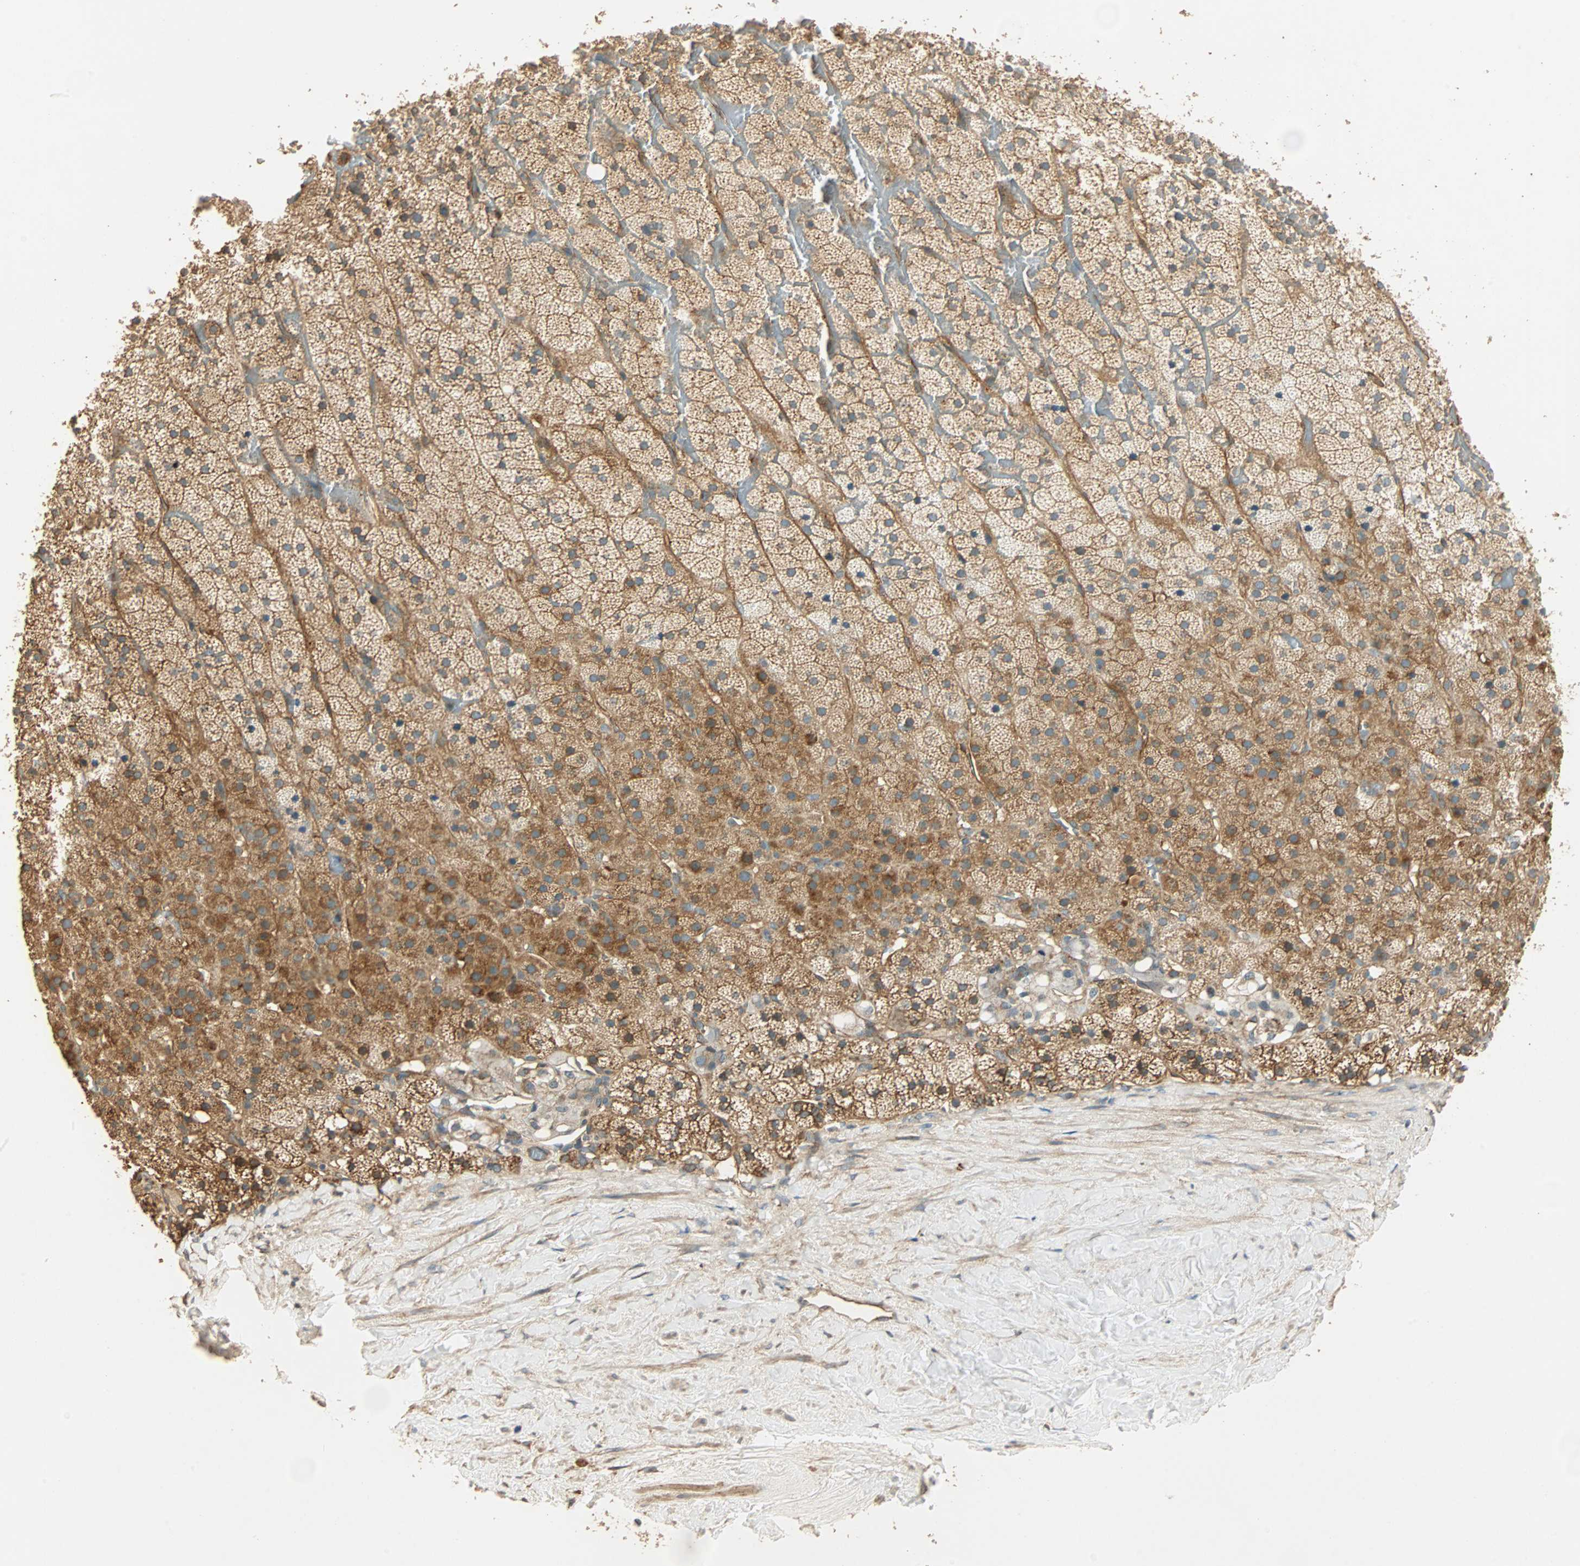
{"staining": {"intensity": "moderate", "quantity": ">75%", "location": "cytoplasmic/membranous"}, "tissue": "adrenal gland", "cell_type": "Glandular cells", "image_type": "normal", "snomed": [{"axis": "morphology", "description": "Normal tissue, NOS"}, {"axis": "topography", "description": "Adrenal gland"}], "caption": "Brown immunohistochemical staining in benign human adrenal gland exhibits moderate cytoplasmic/membranous positivity in about >75% of glandular cells.", "gene": "GALK1", "patient": {"sex": "male", "age": 35}}